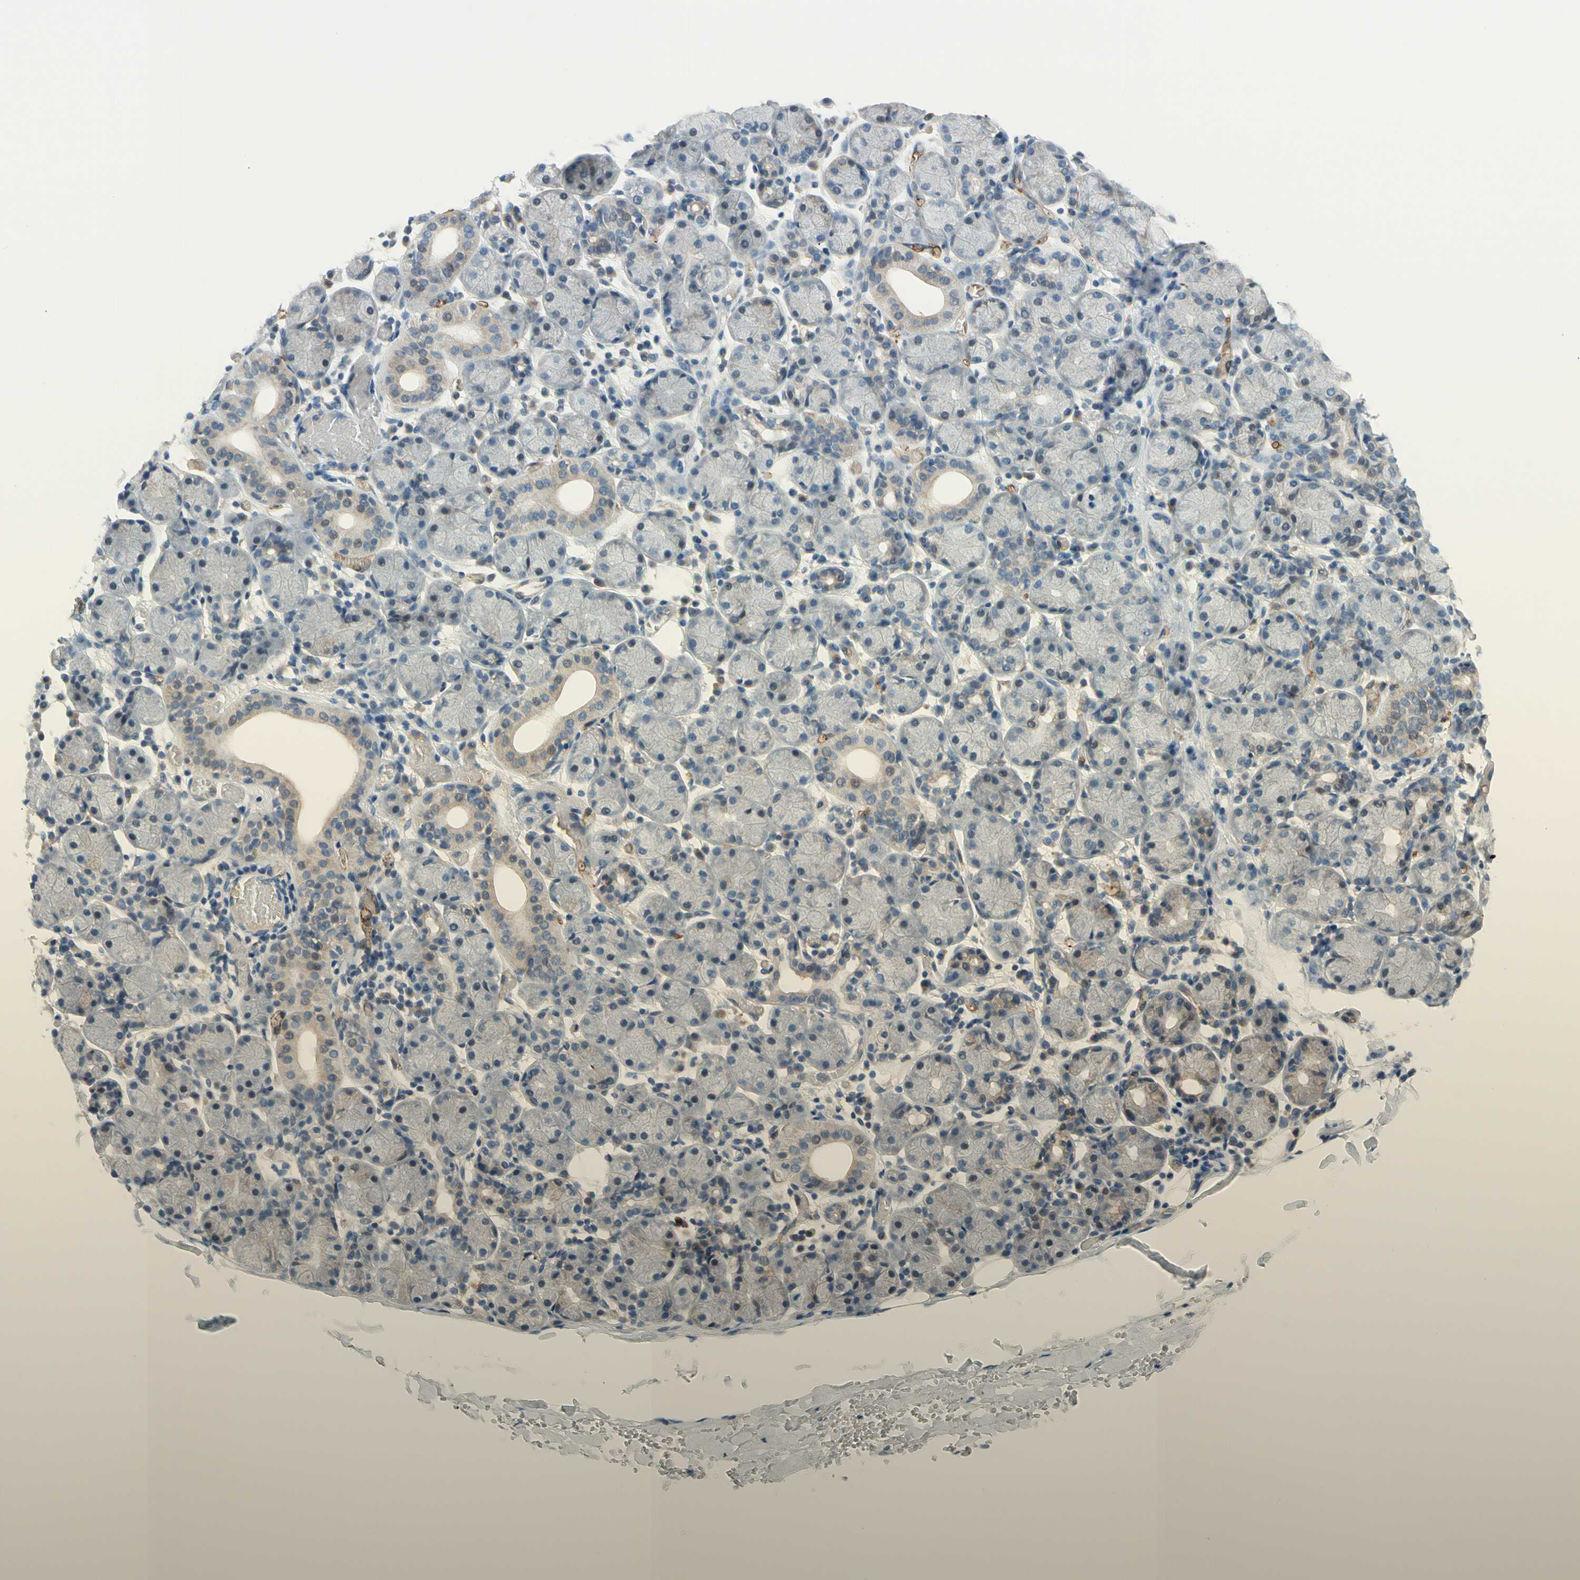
{"staining": {"intensity": "weak", "quantity": "<25%", "location": "cytoplasmic/membranous"}, "tissue": "salivary gland", "cell_type": "Glandular cells", "image_type": "normal", "snomed": [{"axis": "morphology", "description": "Normal tissue, NOS"}, {"axis": "topography", "description": "Salivary gland"}], "caption": "DAB (3,3'-diaminobenzidine) immunohistochemical staining of benign salivary gland exhibits no significant positivity in glandular cells.", "gene": "CFAP36", "patient": {"sex": "female", "age": 24}}